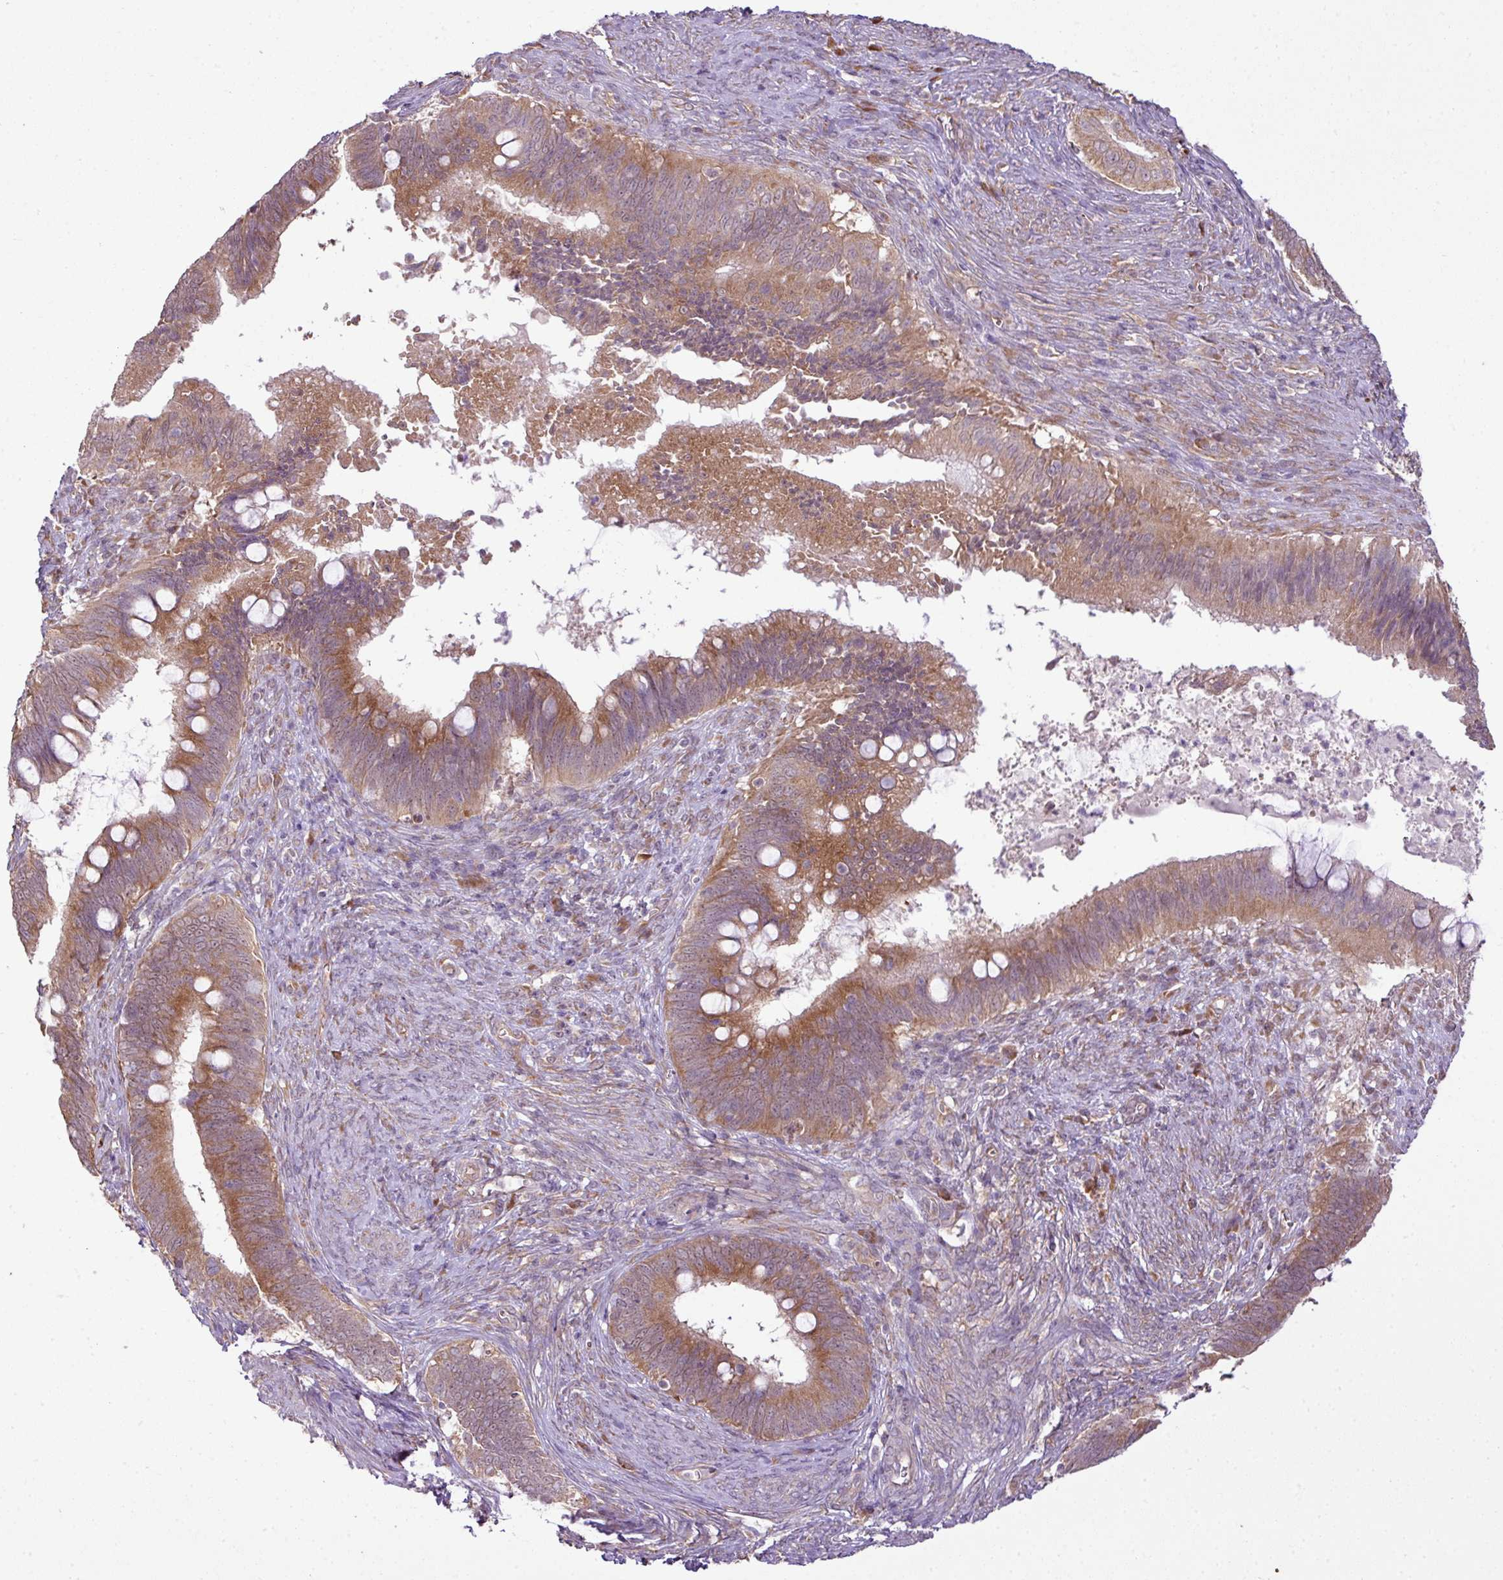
{"staining": {"intensity": "moderate", "quantity": "25%-75%", "location": "cytoplasmic/membranous"}, "tissue": "cervical cancer", "cell_type": "Tumor cells", "image_type": "cancer", "snomed": [{"axis": "morphology", "description": "Adenocarcinoma, NOS"}, {"axis": "topography", "description": "Cervix"}], "caption": "IHC photomicrograph of human cervical cancer (adenocarcinoma) stained for a protein (brown), which reveals medium levels of moderate cytoplasmic/membranous expression in approximately 25%-75% of tumor cells.", "gene": "DNAAF4", "patient": {"sex": "female", "age": 42}}